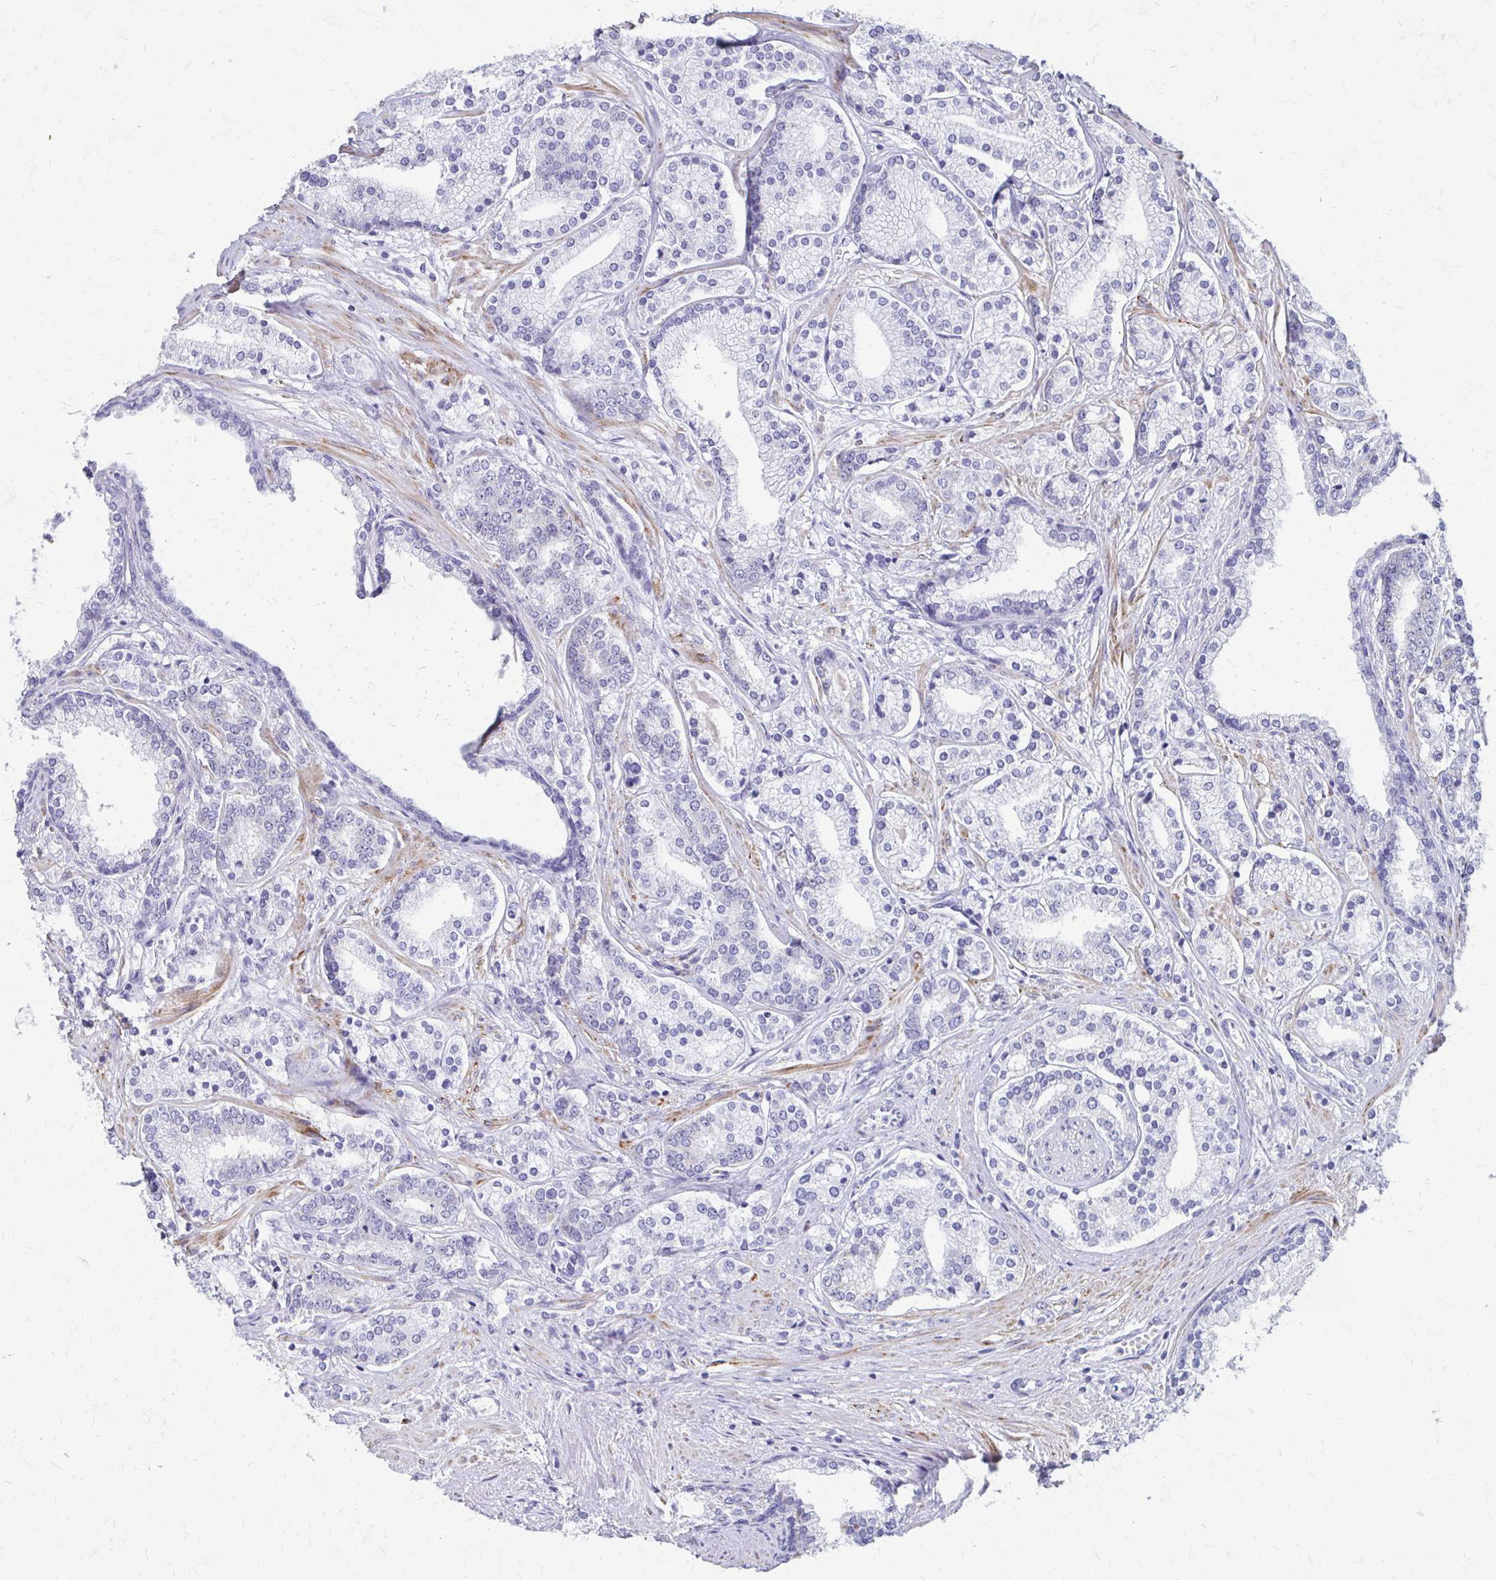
{"staining": {"intensity": "negative", "quantity": "none", "location": "none"}, "tissue": "prostate cancer", "cell_type": "Tumor cells", "image_type": "cancer", "snomed": [{"axis": "morphology", "description": "Adenocarcinoma, High grade"}, {"axis": "topography", "description": "Prostate"}], "caption": "Immunohistochemistry photomicrograph of neoplastic tissue: prostate cancer (adenocarcinoma (high-grade)) stained with DAB demonstrates no significant protein positivity in tumor cells.", "gene": "ZSCAN5B", "patient": {"sex": "male", "age": 58}}